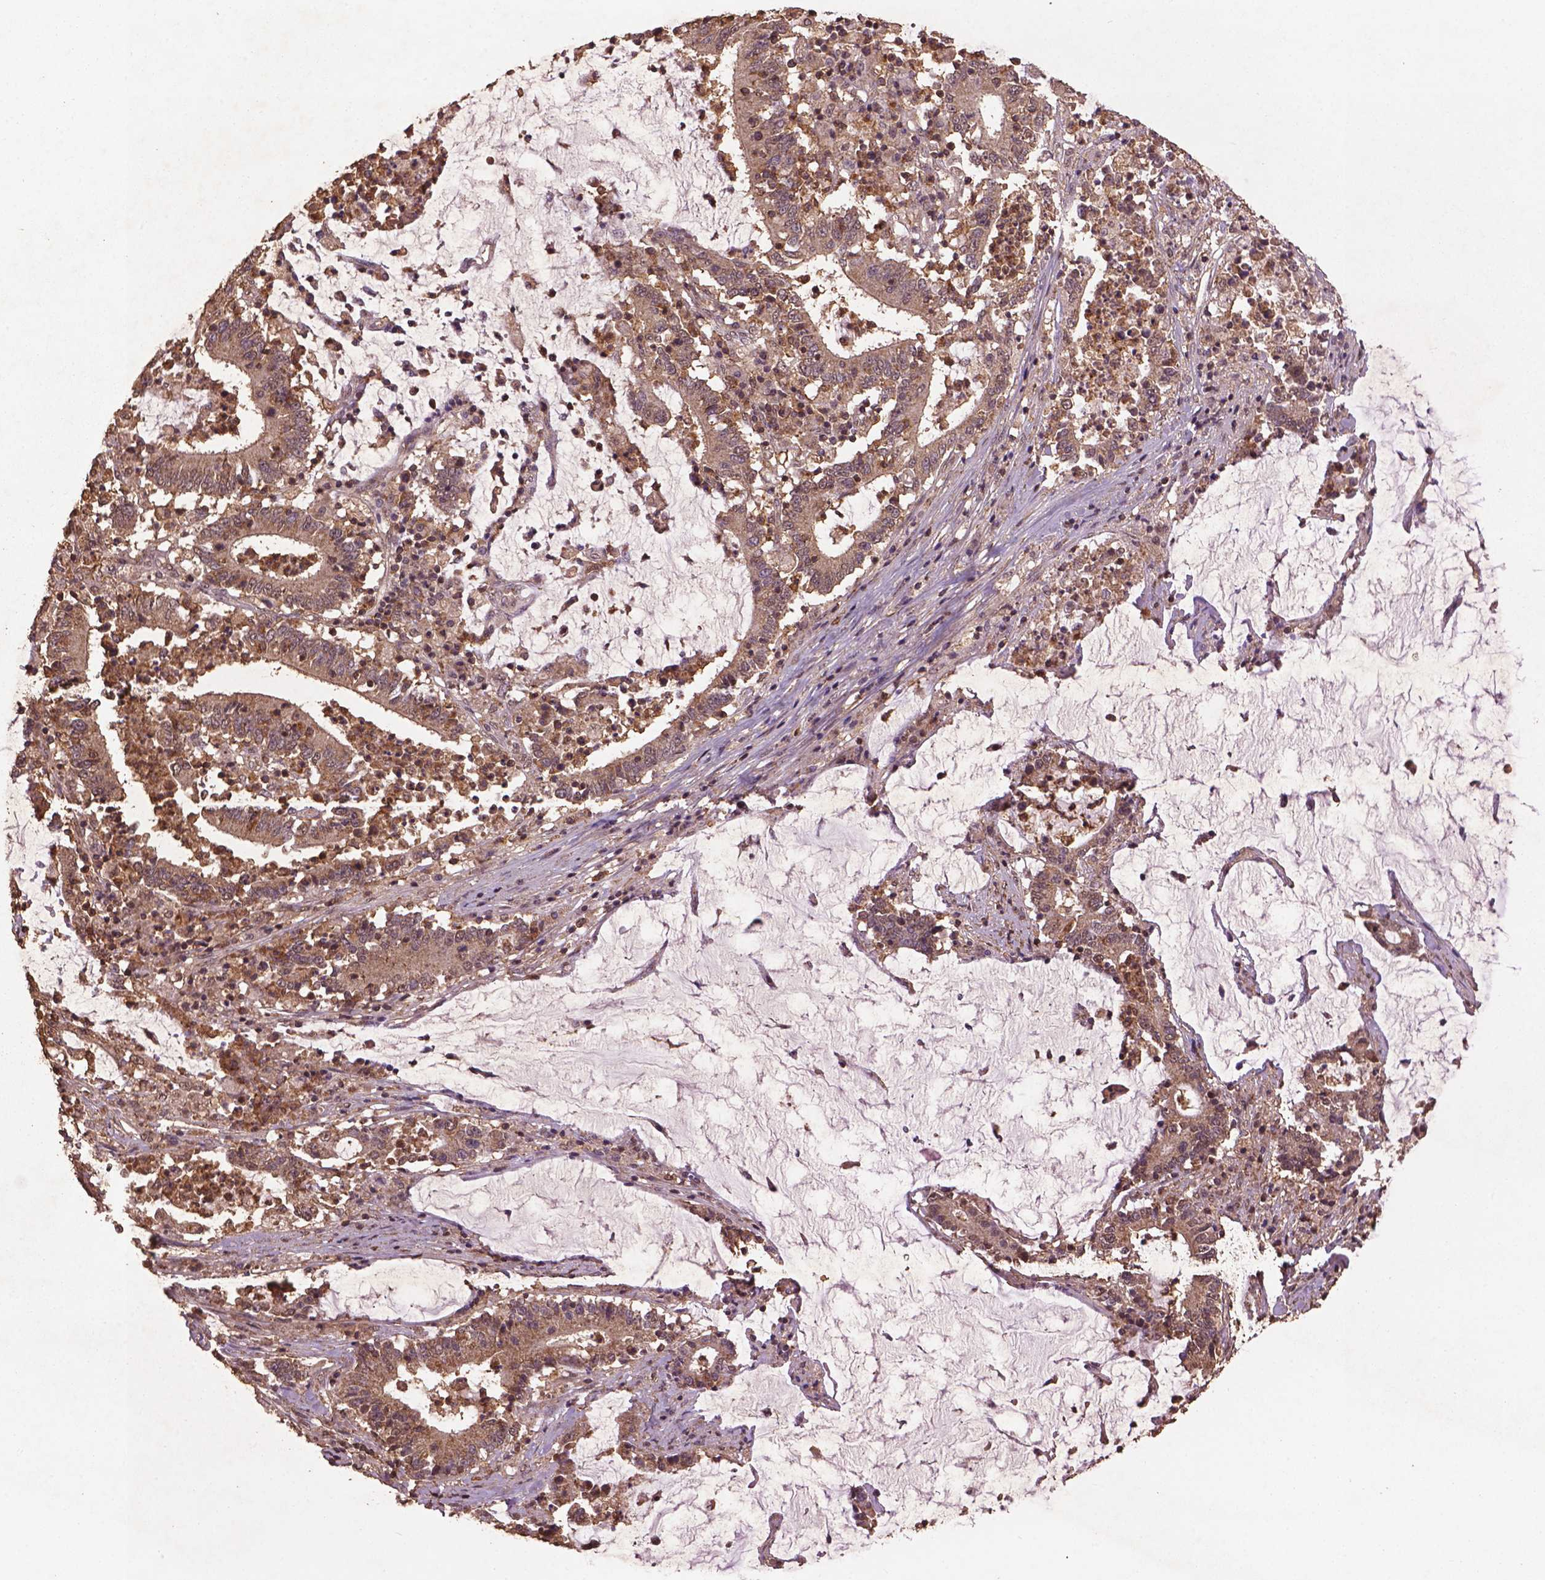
{"staining": {"intensity": "weak", "quantity": ">75%", "location": "cytoplasmic/membranous"}, "tissue": "stomach cancer", "cell_type": "Tumor cells", "image_type": "cancer", "snomed": [{"axis": "morphology", "description": "Adenocarcinoma, NOS"}, {"axis": "topography", "description": "Stomach, upper"}], "caption": "IHC image of neoplastic tissue: stomach adenocarcinoma stained using immunohistochemistry displays low levels of weak protein expression localized specifically in the cytoplasmic/membranous of tumor cells, appearing as a cytoplasmic/membranous brown color.", "gene": "BABAM1", "patient": {"sex": "male", "age": 68}}